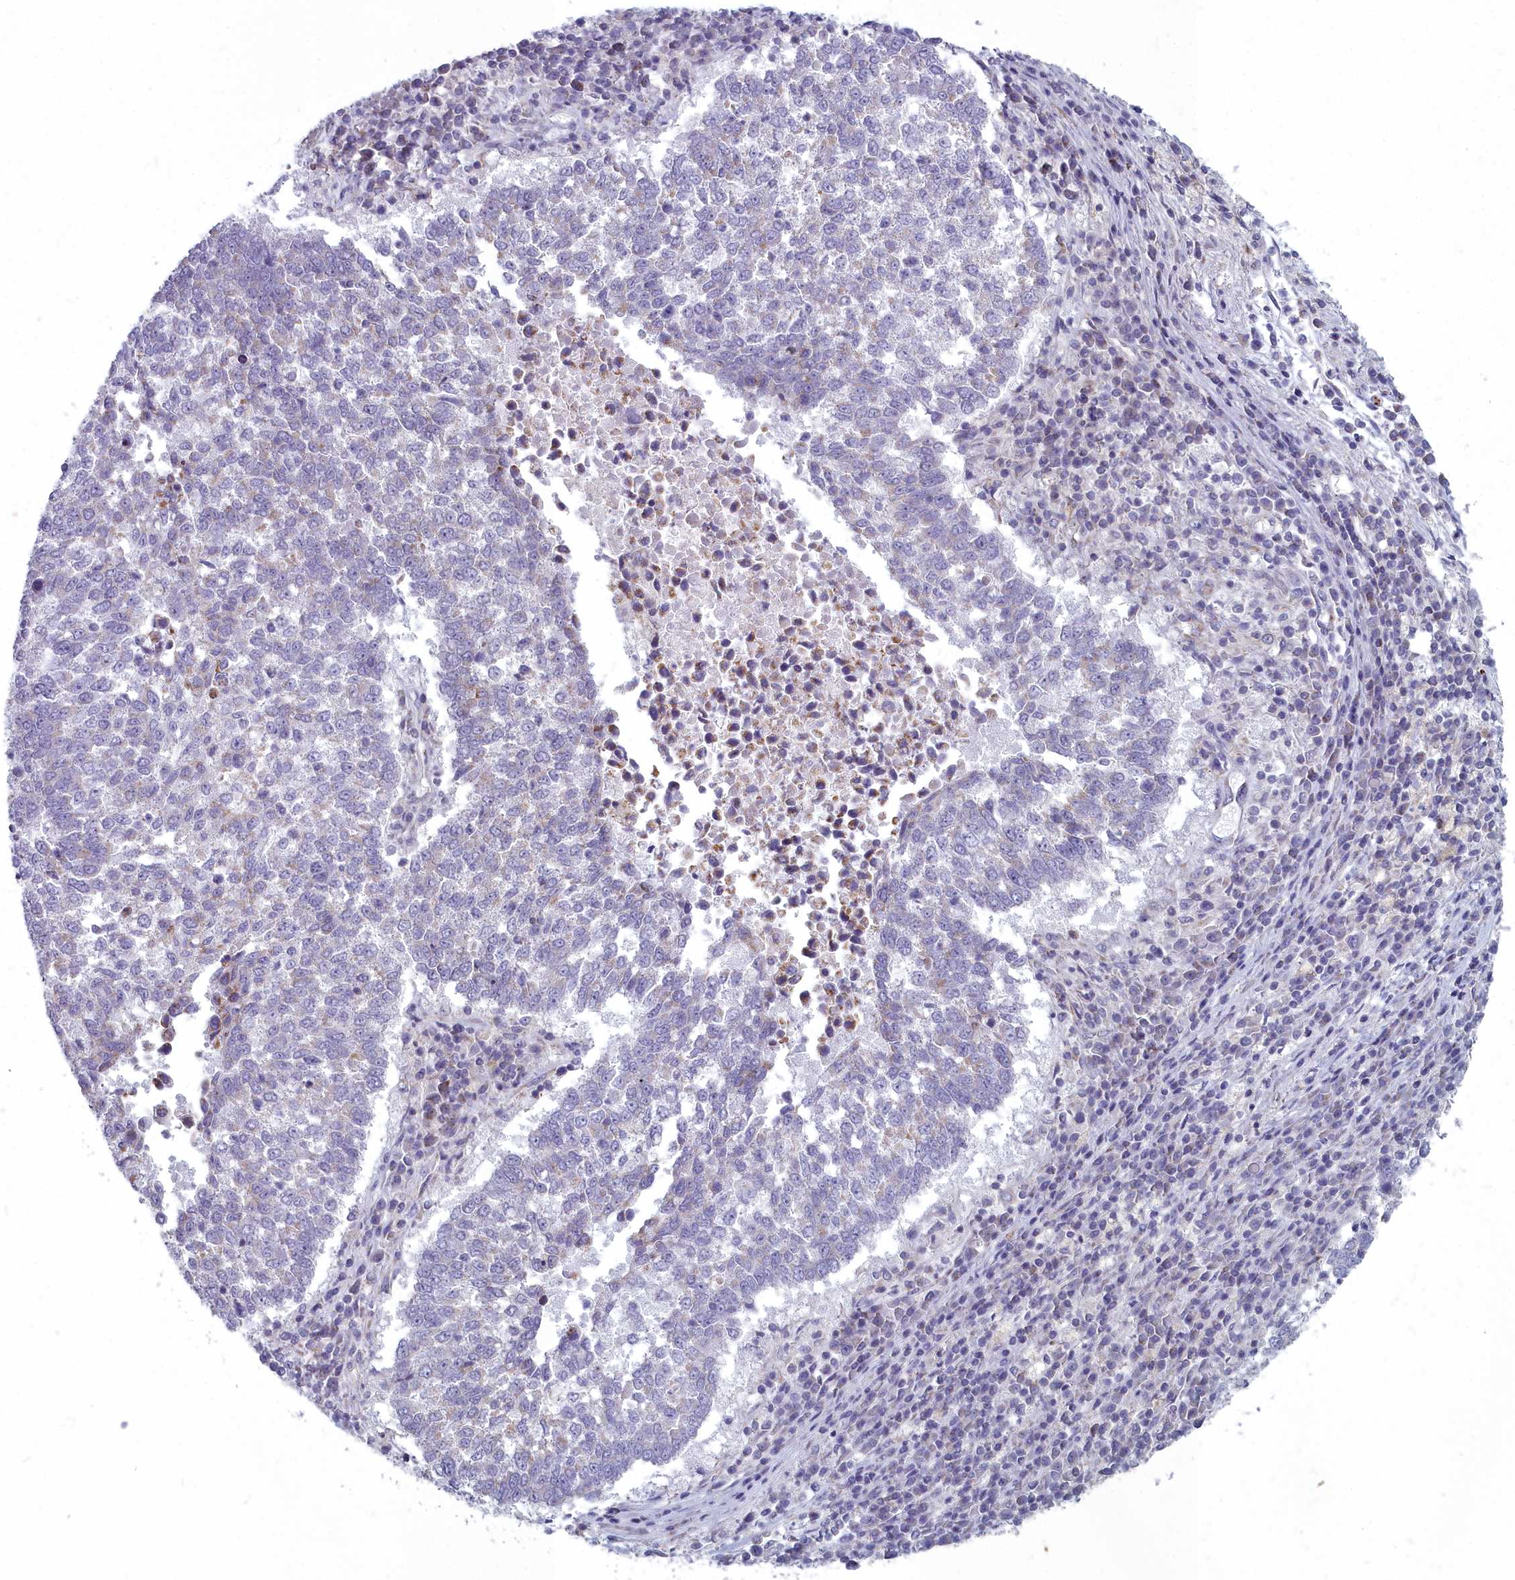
{"staining": {"intensity": "negative", "quantity": "none", "location": "none"}, "tissue": "lung cancer", "cell_type": "Tumor cells", "image_type": "cancer", "snomed": [{"axis": "morphology", "description": "Squamous cell carcinoma, NOS"}, {"axis": "topography", "description": "Lung"}], "caption": "Tumor cells are negative for brown protein staining in lung squamous cell carcinoma.", "gene": "INSYN2A", "patient": {"sex": "male", "age": 73}}